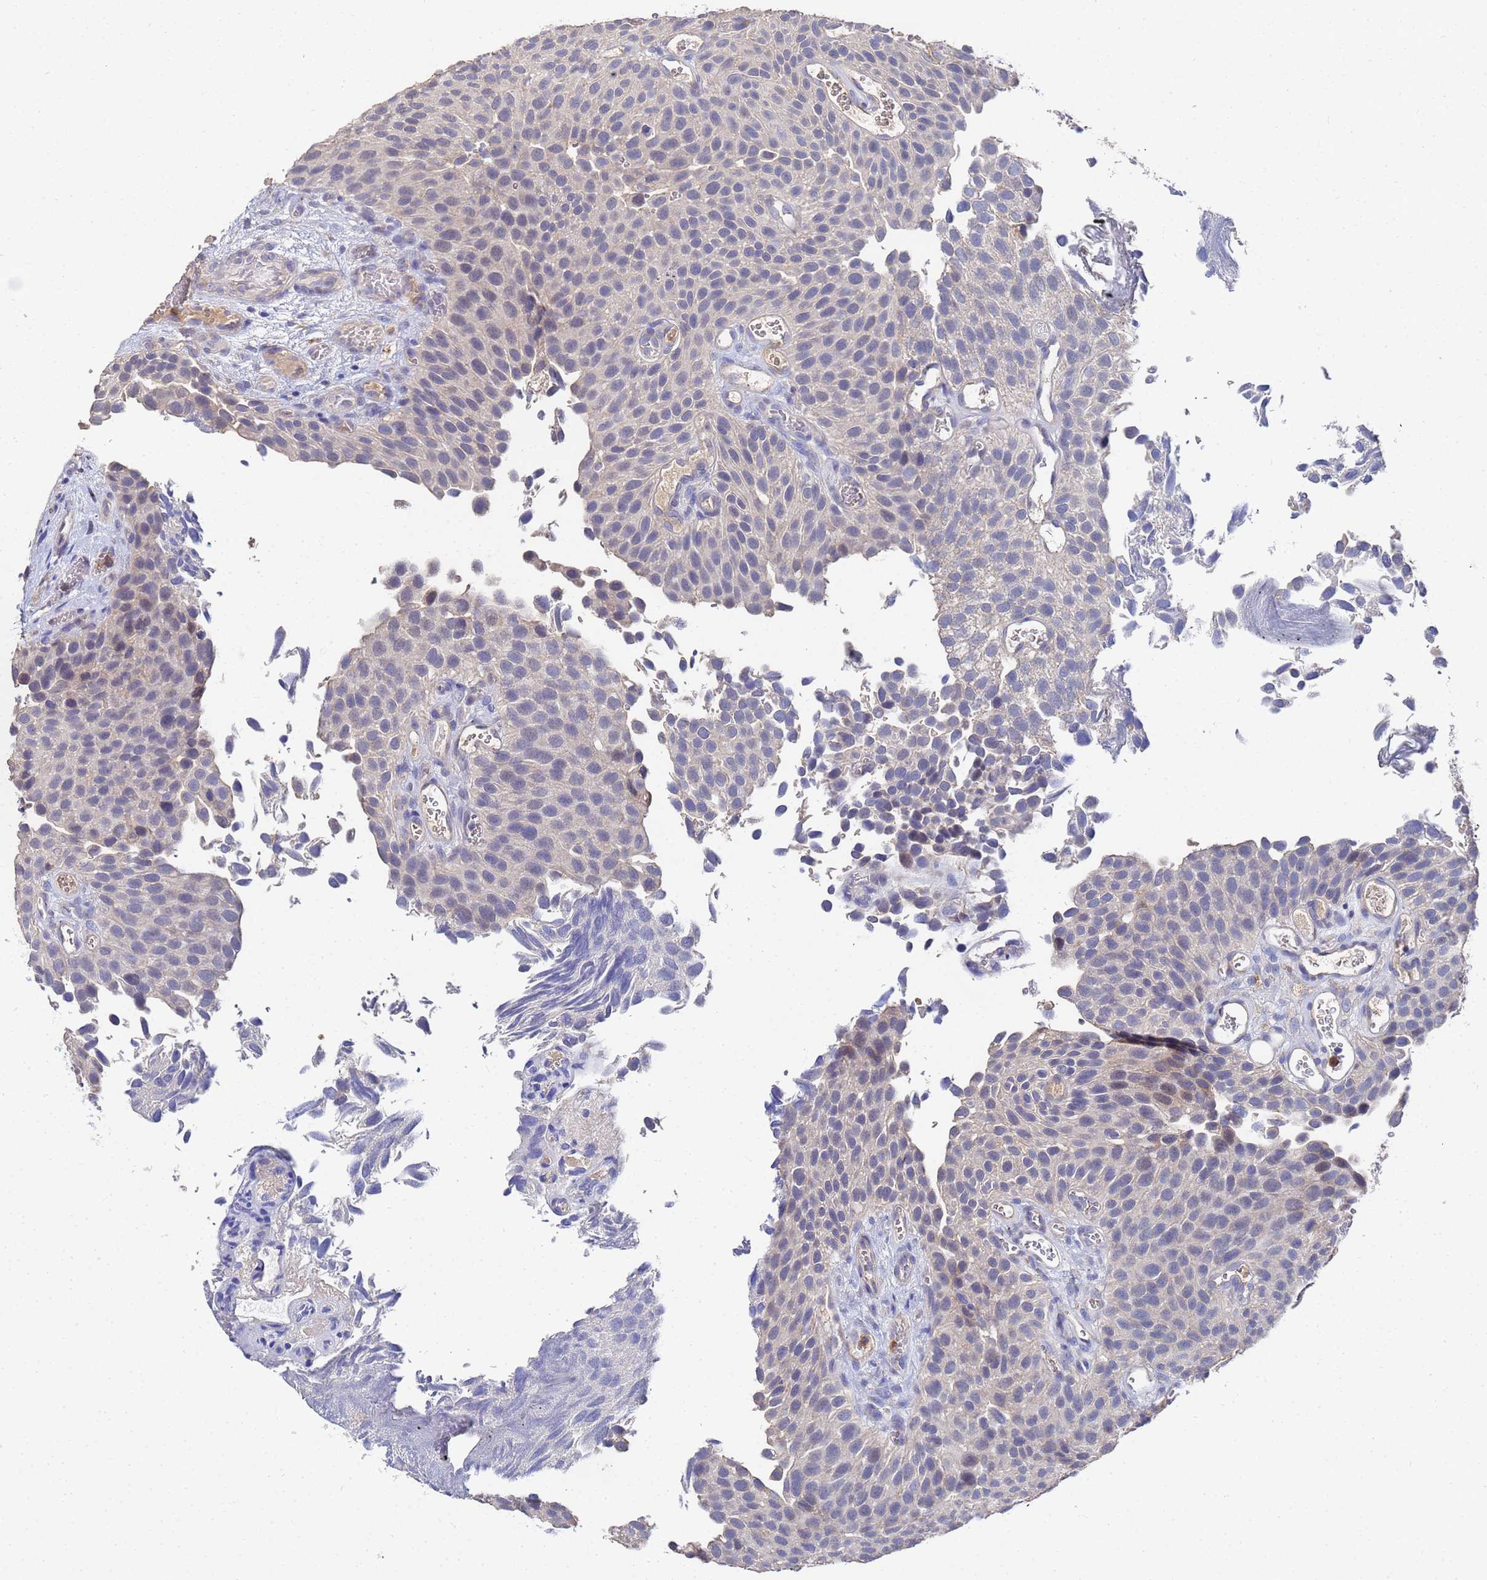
{"staining": {"intensity": "negative", "quantity": "none", "location": "none"}, "tissue": "urothelial cancer", "cell_type": "Tumor cells", "image_type": "cancer", "snomed": [{"axis": "morphology", "description": "Urothelial carcinoma, Low grade"}, {"axis": "topography", "description": "Urinary bladder"}], "caption": "Tumor cells are negative for protein expression in human urothelial cancer.", "gene": "TCP10L", "patient": {"sex": "male", "age": 89}}